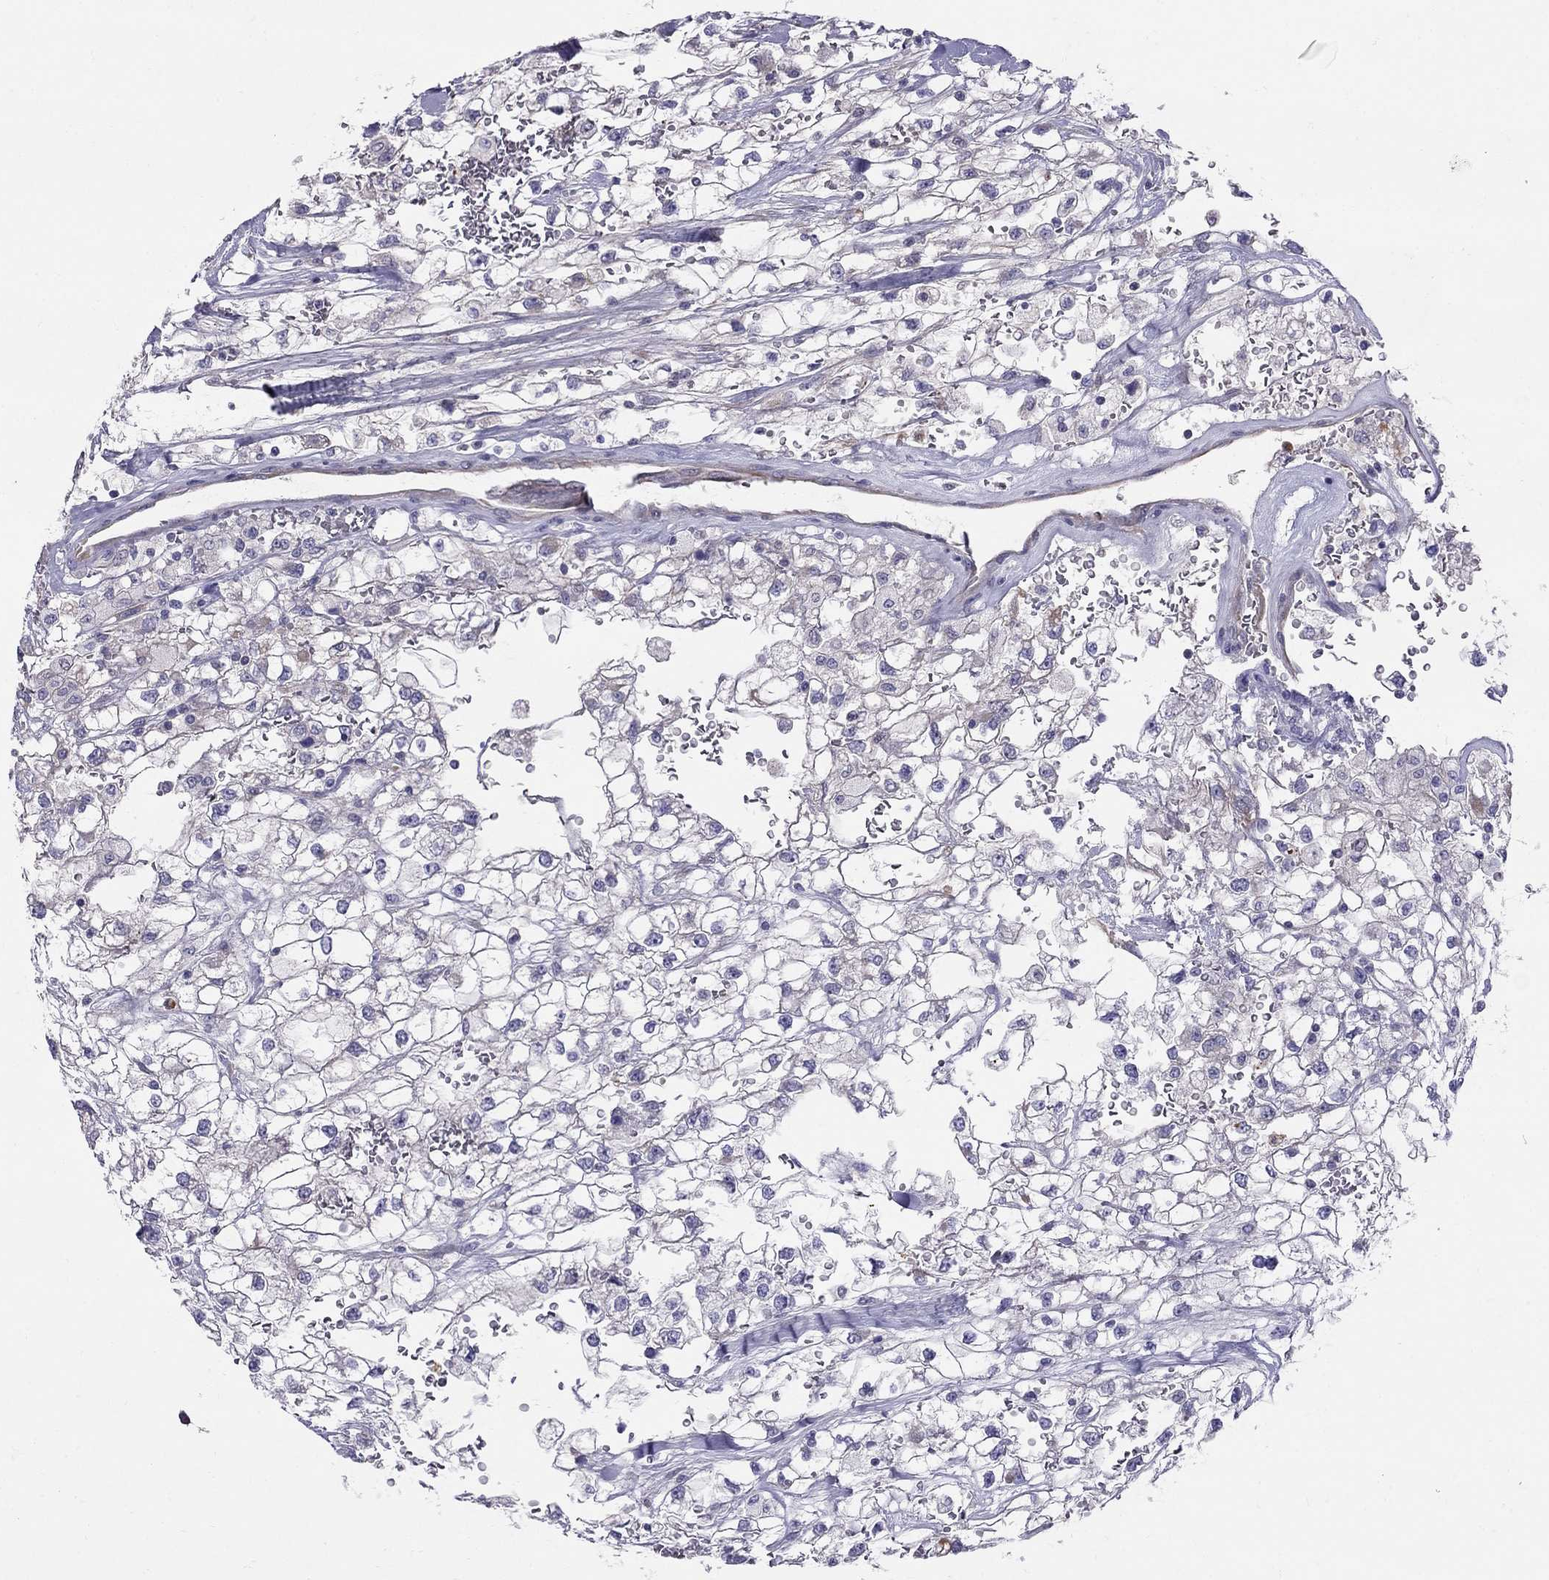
{"staining": {"intensity": "negative", "quantity": "none", "location": "none"}, "tissue": "renal cancer", "cell_type": "Tumor cells", "image_type": "cancer", "snomed": [{"axis": "morphology", "description": "Adenocarcinoma, NOS"}, {"axis": "topography", "description": "Kidney"}], "caption": "Immunohistochemical staining of human renal cancer reveals no significant expression in tumor cells.", "gene": "SPINT4", "patient": {"sex": "male", "age": 59}}